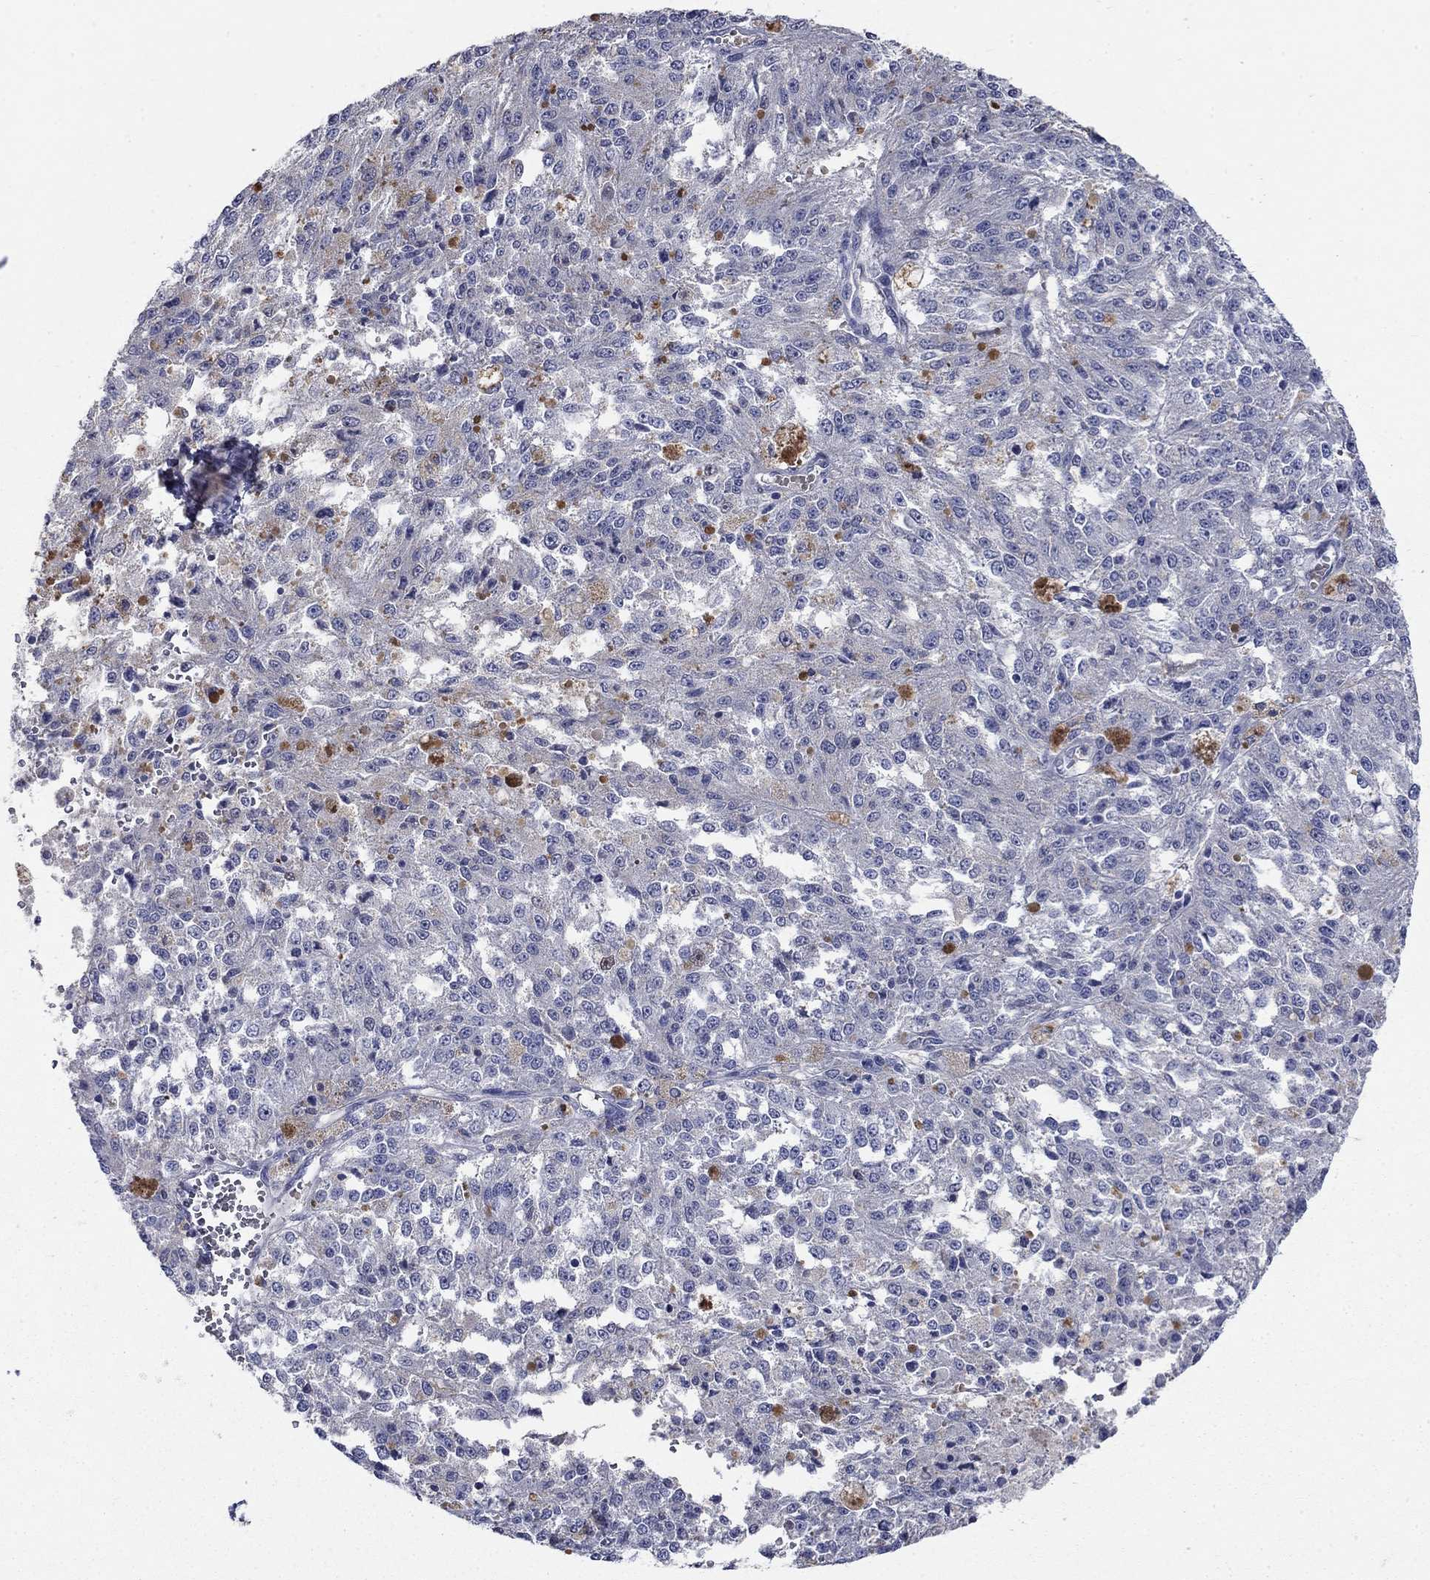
{"staining": {"intensity": "negative", "quantity": "none", "location": "none"}, "tissue": "melanoma", "cell_type": "Tumor cells", "image_type": "cancer", "snomed": [{"axis": "morphology", "description": "Malignant melanoma, Metastatic site"}, {"axis": "topography", "description": "Lymph node"}], "caption": "IHC of human melanoma demonstrates no expression in tumor cells.", "gene": "FLNC", "patient": {"sex": "female", "age": 64}}